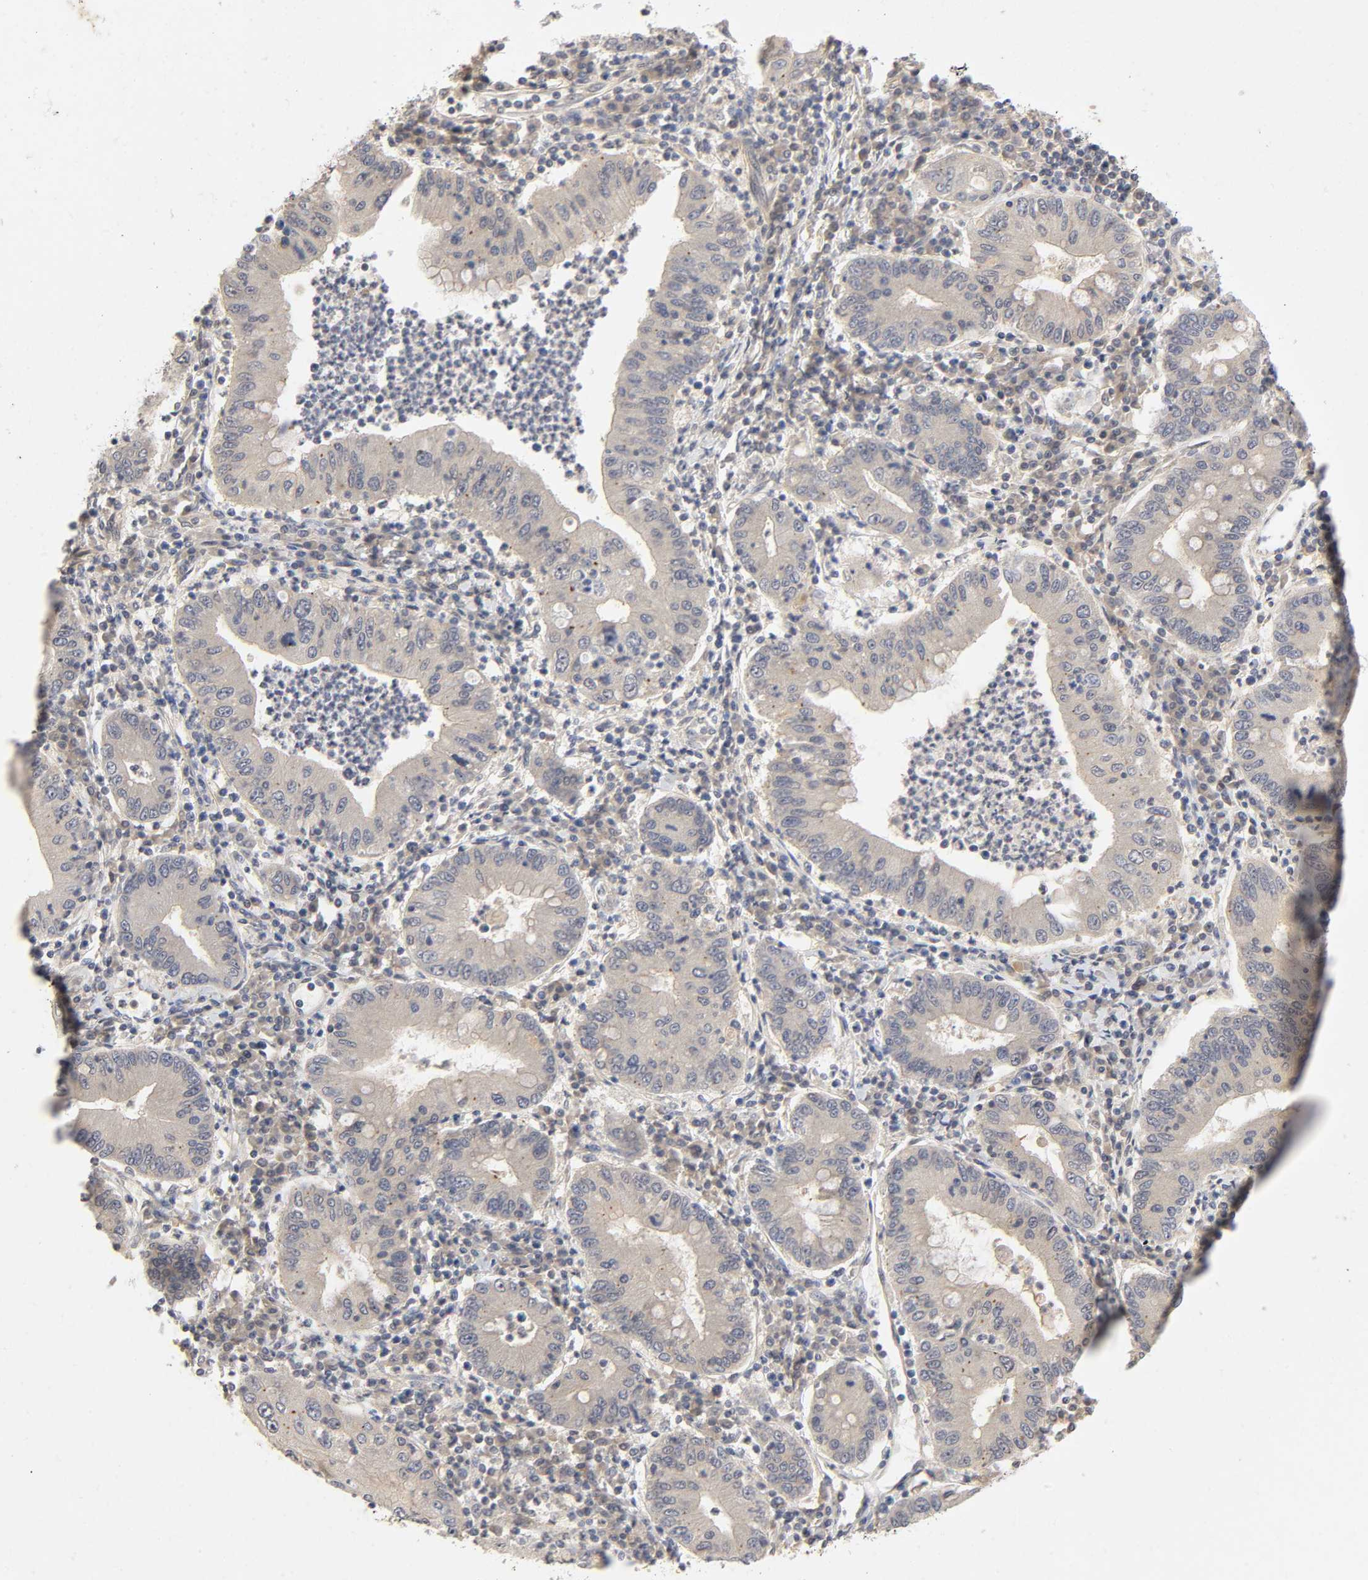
{"staining": {"intensity": "weak", "quantity": "<25%", "location": "cytoplasmic/membranous"}, "tissue": "stomach cancer", "cell_type": "Tumor cells", "image_type": "cancer", "snomed": [{"axis": "morphology", "description": "Normal tissue, NOS"}, {"axis": "morphology", "description": "Adenocarcinoma, NOS"}, {"axis": "topography", "description": "Esophagus"}, {"axis": "topography", "description": "Stomach, upper"}, {"axis": "topography", "description": "Peripheral nerve tissue"}], "caption": "Human stomach adenocarcinoma stained for a protein using immunohistochemistry shows no staining in tumor cells.", "gene": "CPB2", "patient": {"sex": "male", "age": 62}}